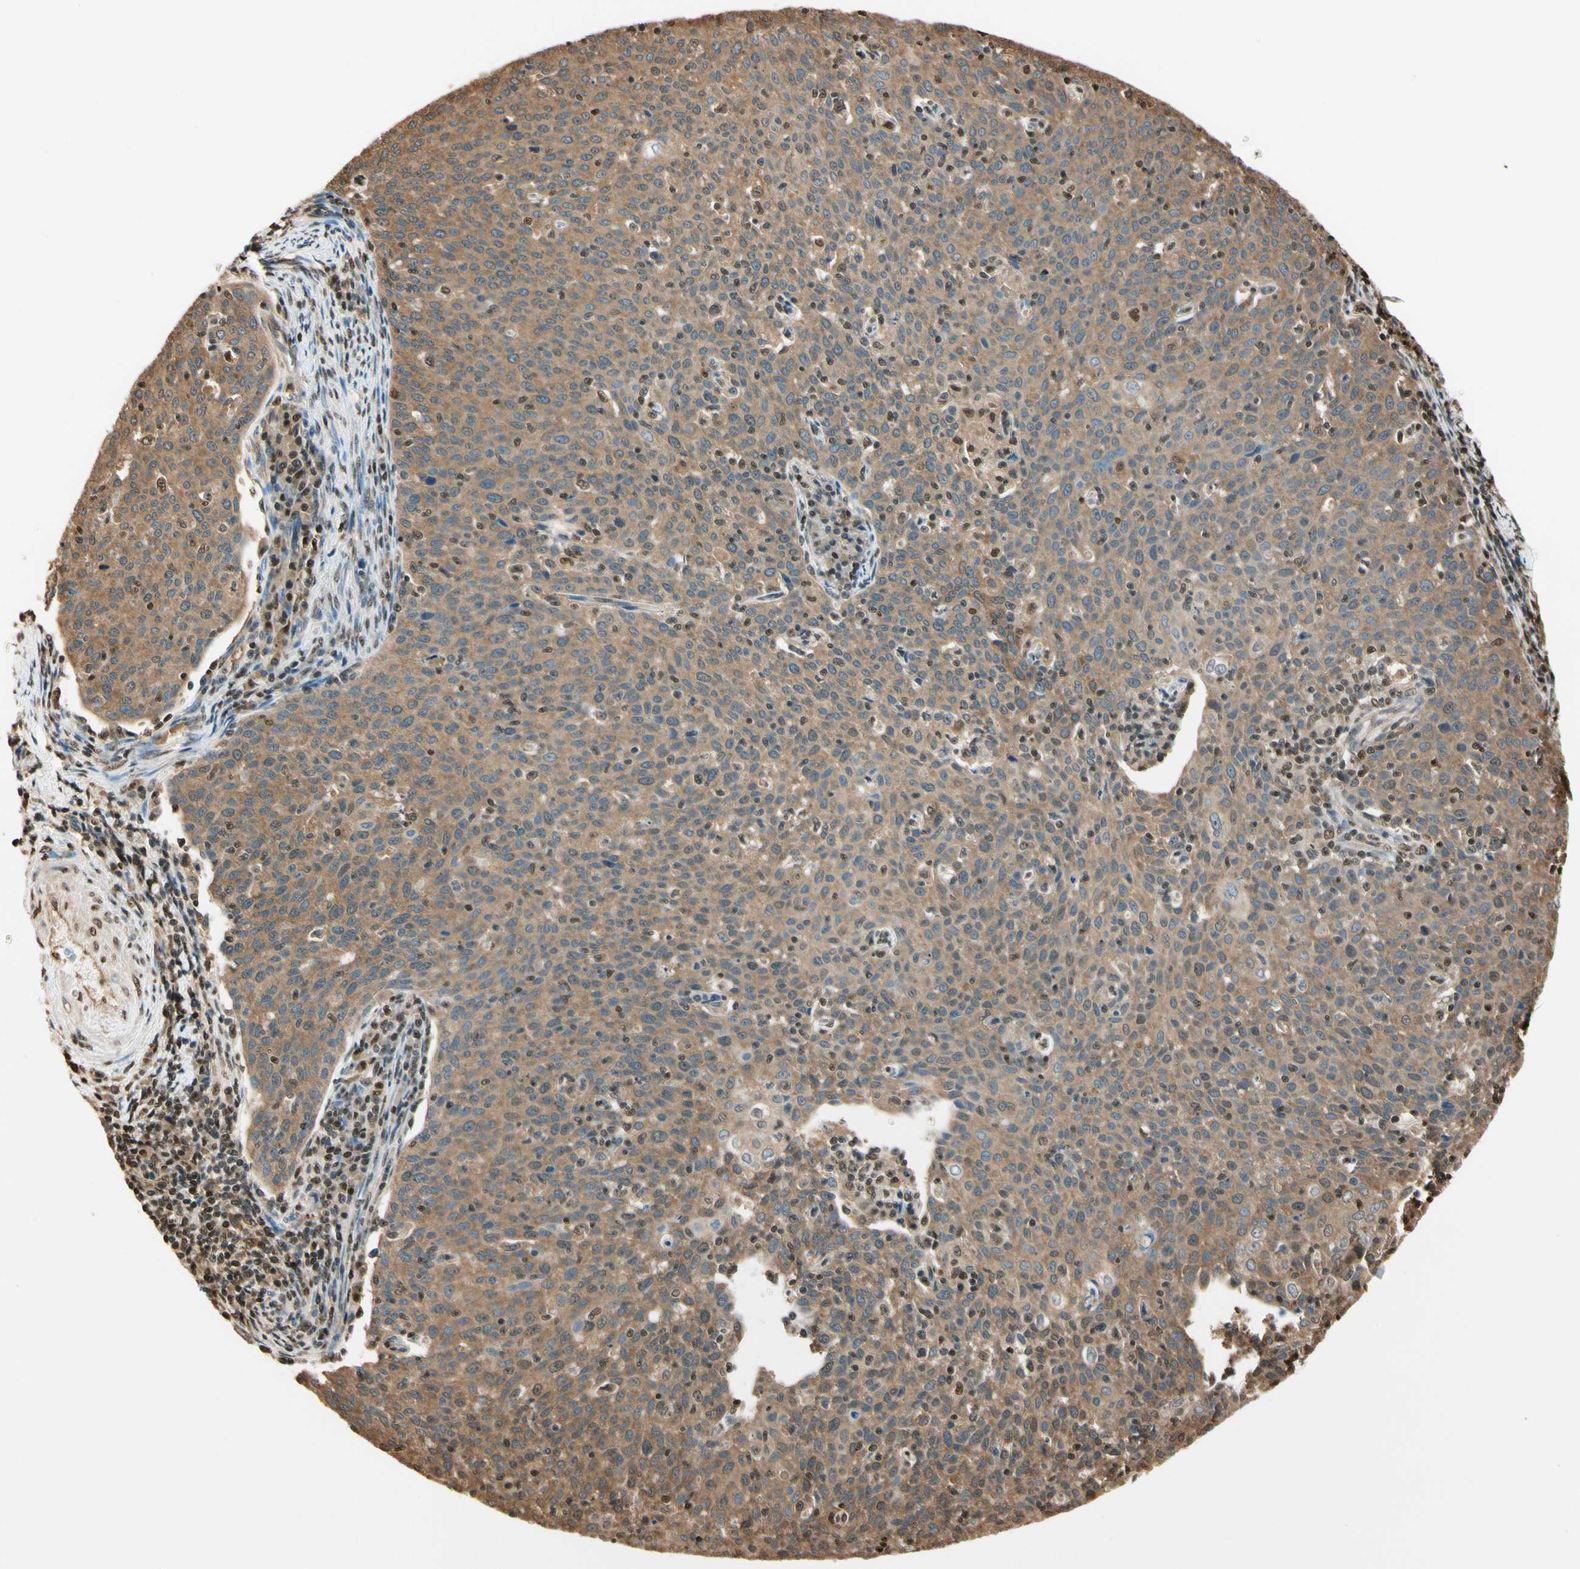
{"staining": {"intensity": "moderate", "quantity": ">75%", "location": "cytoplasmic/membranous,nuclear"}, "tissue": "cervical cancer", "cell_type": "Tumor cells", "image_type": "cancer", "snomed": [{"axis": "morphology", "description": "Squamous cell carcinoma, NOS"}, {"axis": "topography", "description": "Cervix"}], "caption": "IHC micrograph of cervical cancer (squamous cell carcinoma) stained for a protein (brown), which displays medium levels of moderate cytoplasmic/membranous and nuclear positivity in approximately >75% of tumor cells.", "gene": "PNCK", "patient": {"sex": "female", "age": 38}}